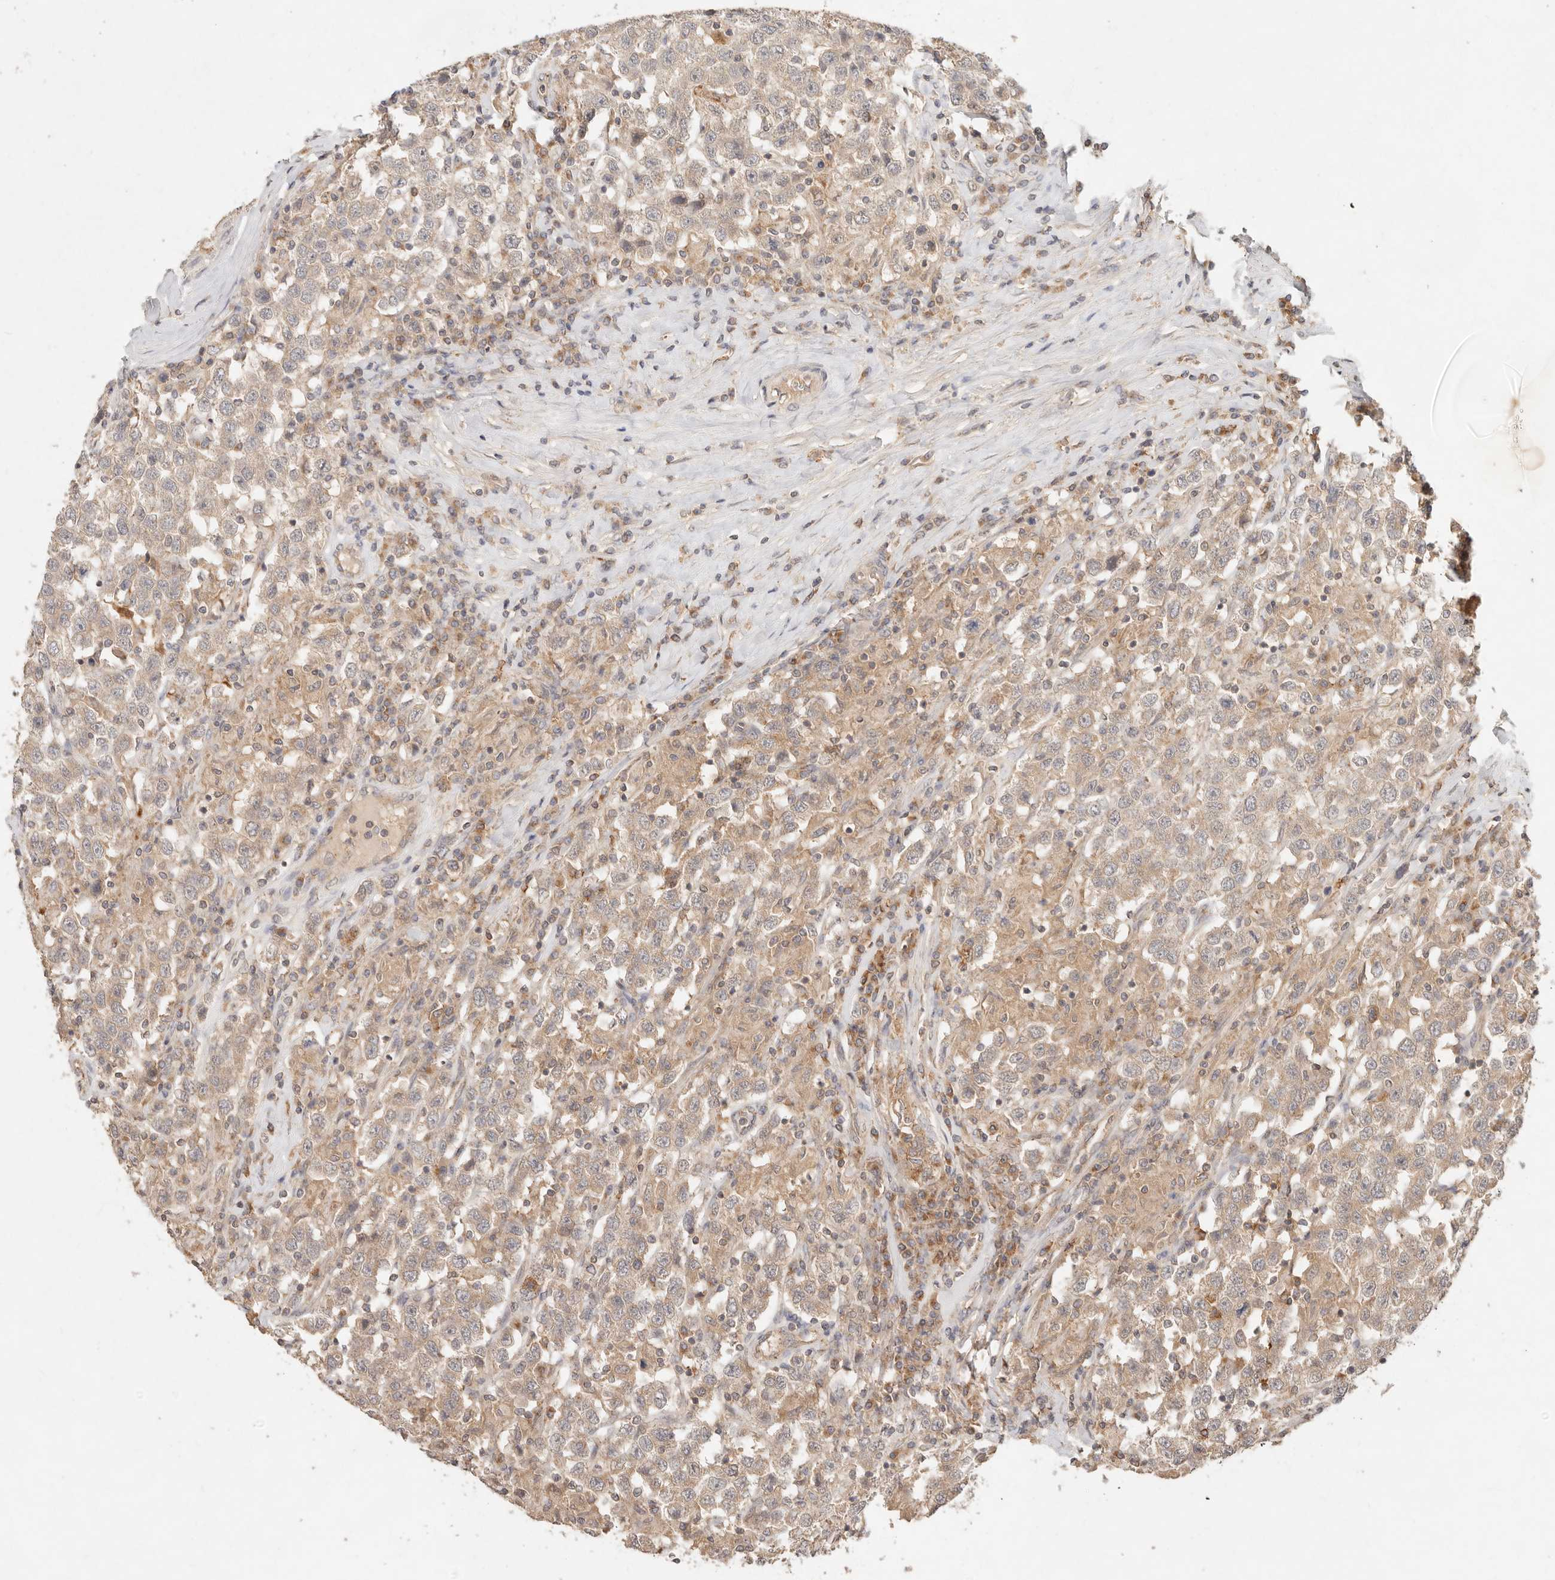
{"staining": {"intensity": "weak", "quantity": ">75%", "location": "cytoplasmic/membranous"}, "tissue": "testis cancer", "cell_type": "Tumor cells", "image_type": "cancer", "snomed": [{"axis": "morphology", "description": "Seminoma, NOS"}, {"axis": "topography", "description": "Testis"}], "caption": "Testis cancer stained with IHC displays weak cytoplasmic/membranous staining in about >75% of tumor cells.", "gene": "HECTD3", "patient": {"sex": "male", "age": 41}}